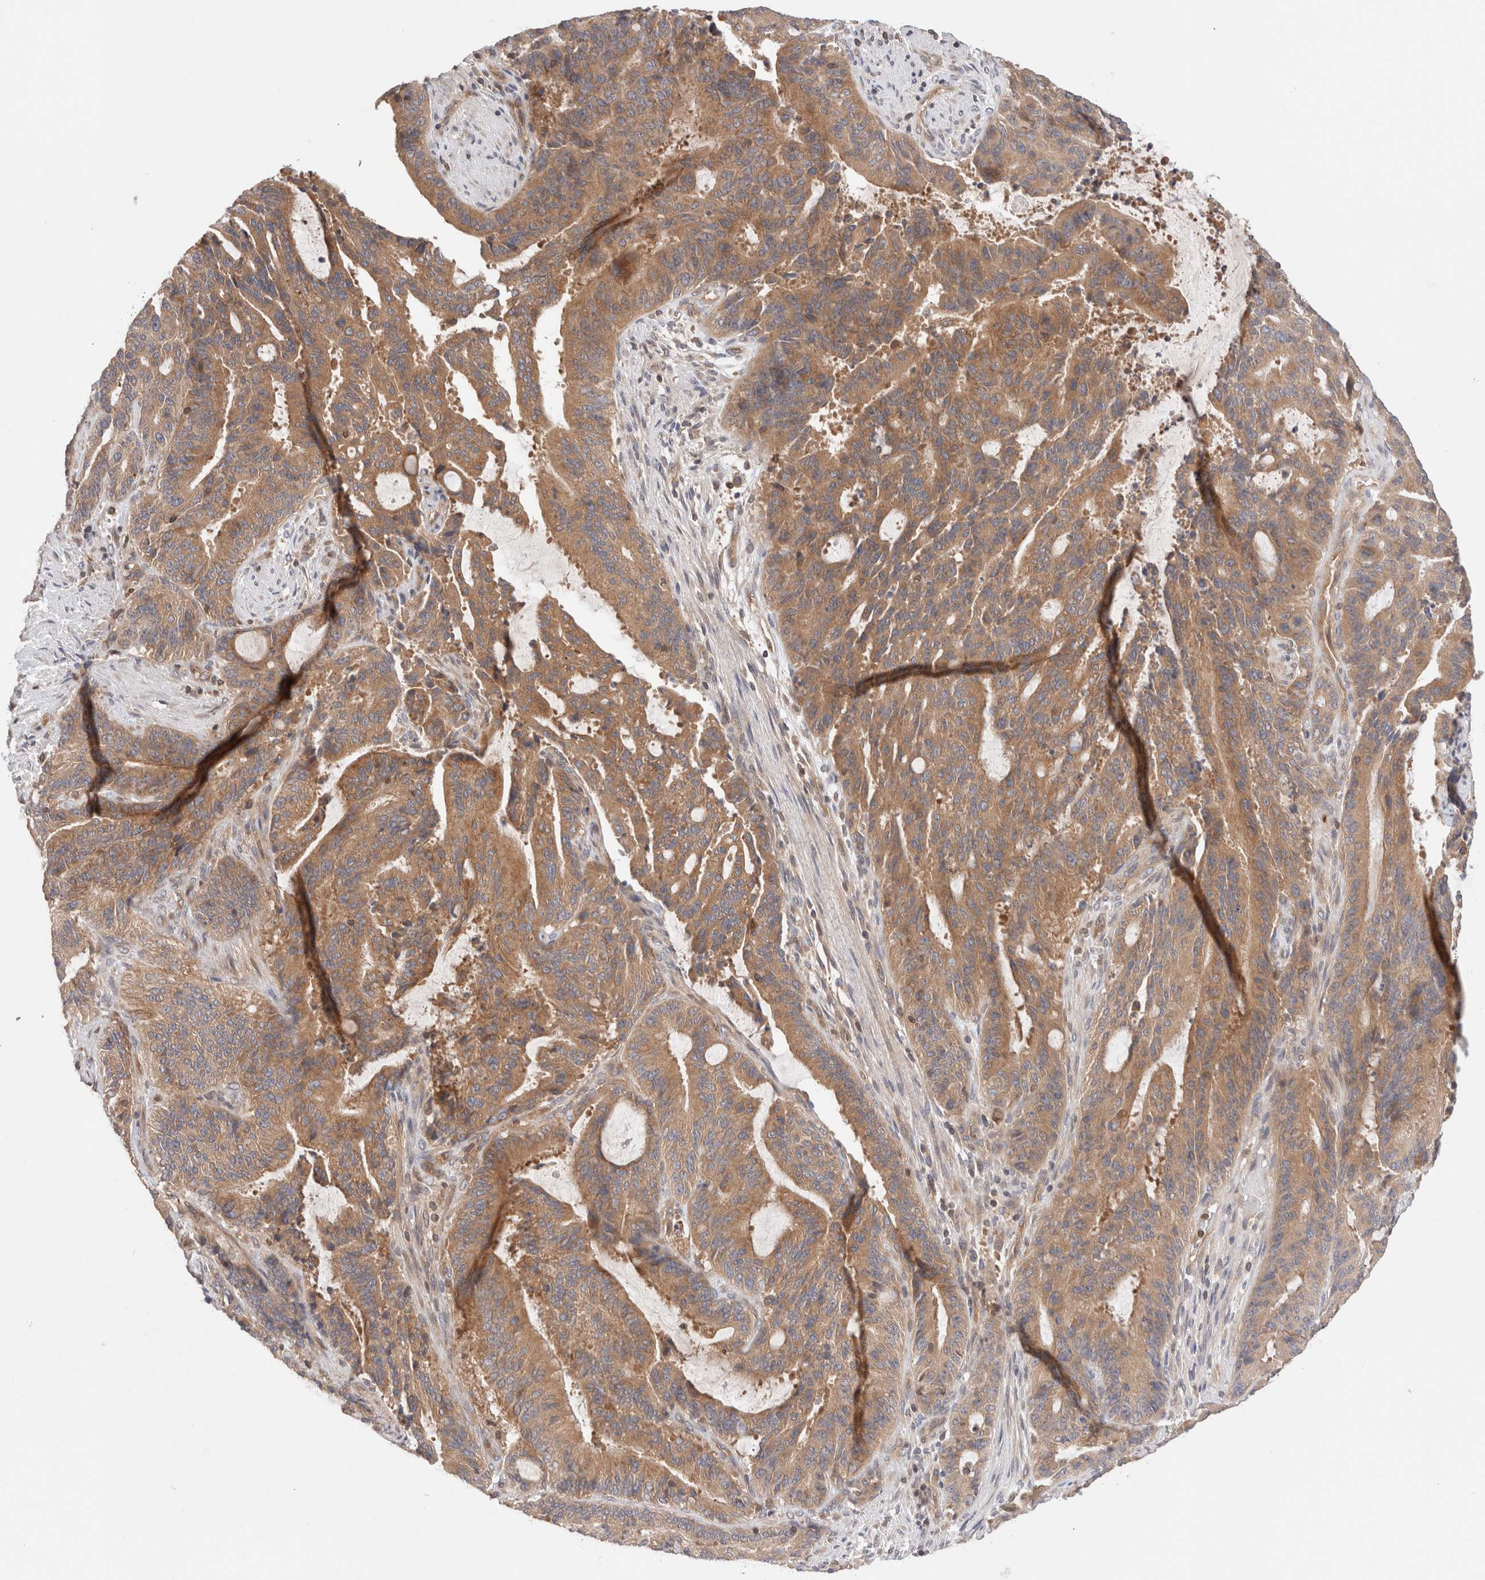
{"staining": {"intensity": "moderate", "quantity": ">75%", "location": "cytoplasmic/membranous"}, "tissue": "liver cancer", "cell_type": "Tumor cells", "image_type": "cancer", "snomed": [{"axis": "morphology", "description": "Normal tissue, NOS"}, {"axis": "morphology", "description": "Cholangiocarcinoma"}, {"axis": "topography", "description": "Liver"}, {"axis": "topography", "description": "Peripheral nerve tissue"}], "caption": "Immunohistochemistry of cholangiocarcinoma (liver) reveals medium levels of moderate cytoplasmic/membranous expression in about >75% of tumor cells. The staining was performed using DAB (3,3'-diaminobenzidine) to visualize the protein expression in brown, while the nuclei were stained in blue with hematoxylin (Magnification: 20x).", "gene": "SIKE1", "patient": {"sex": "female", "age": 73}}